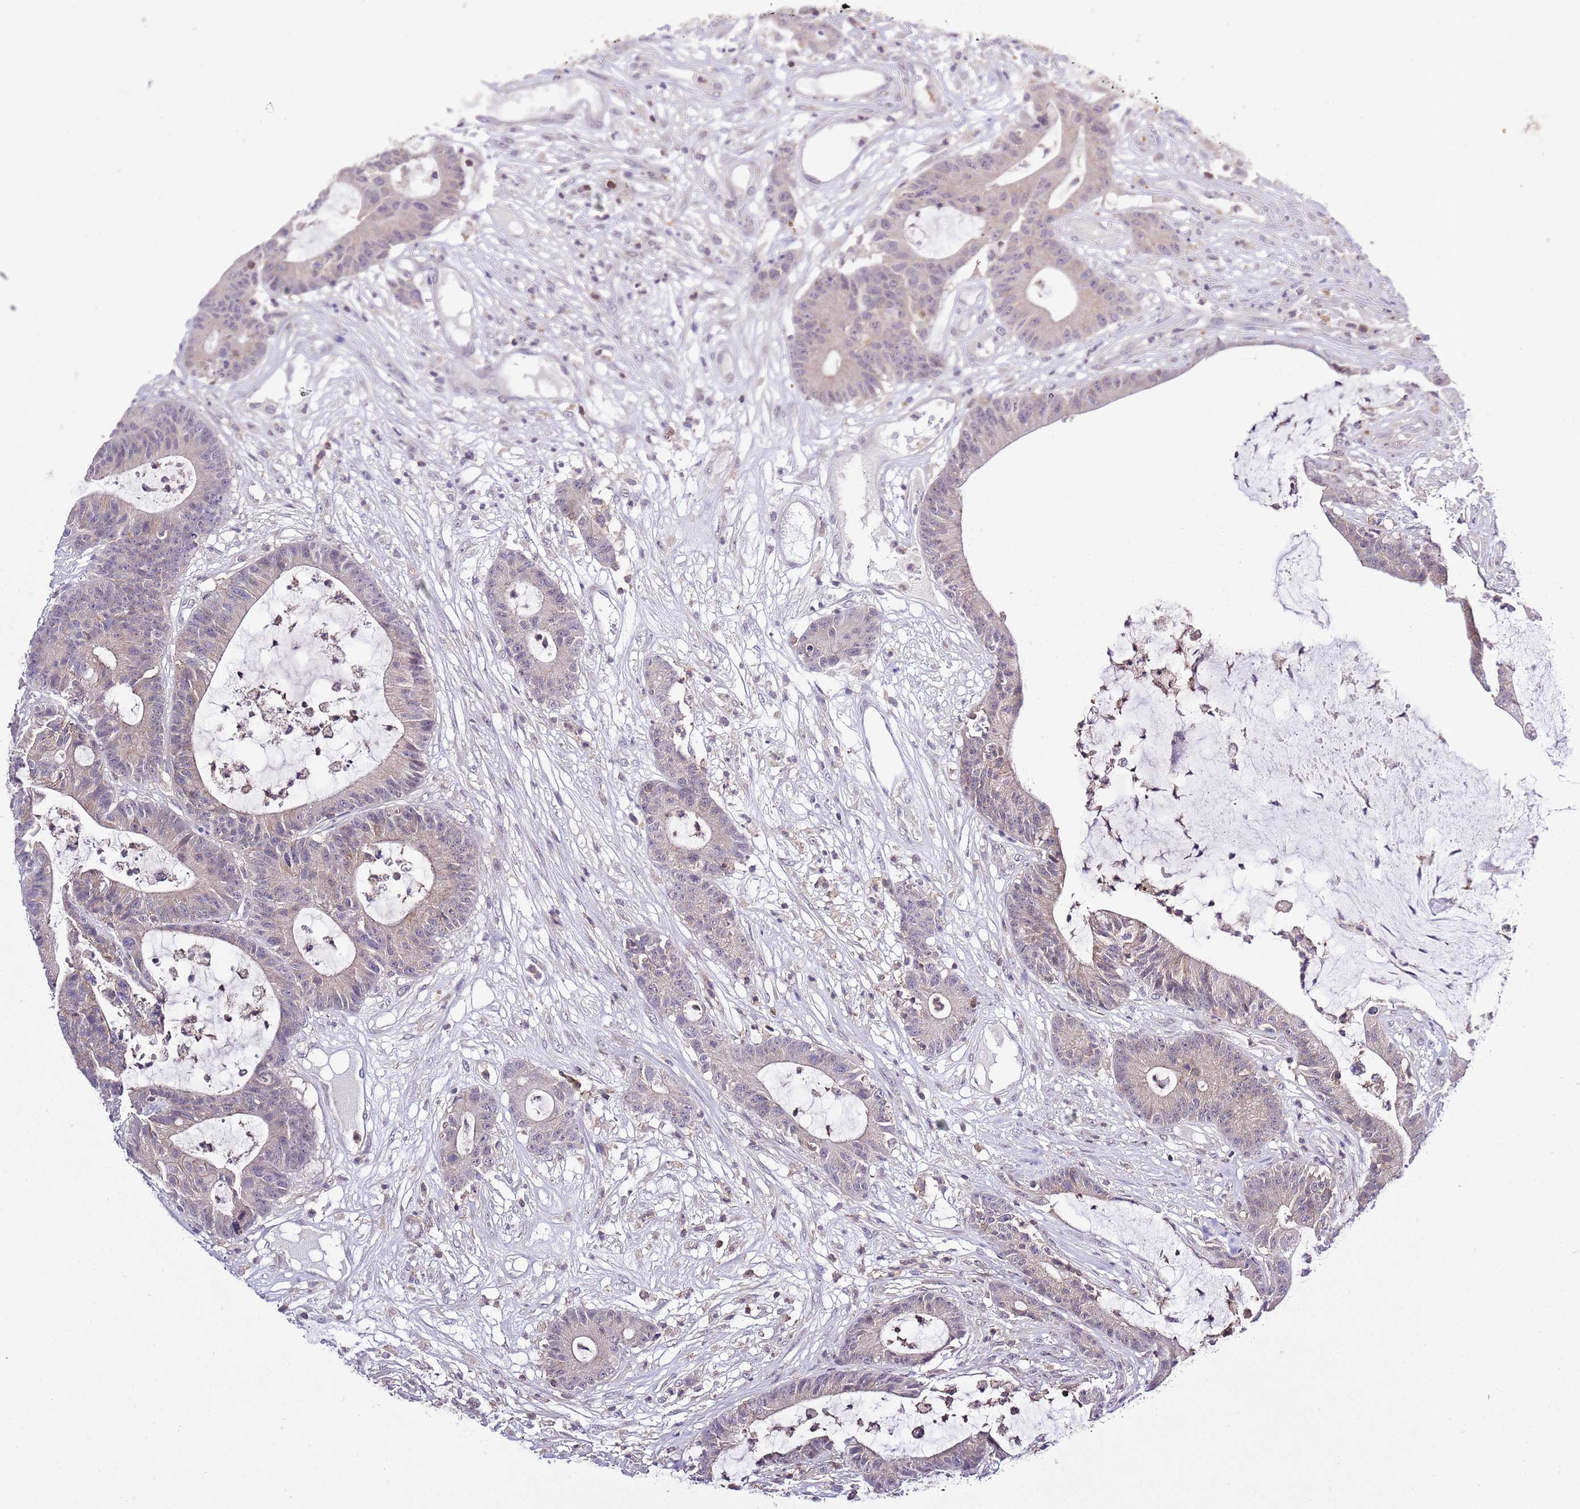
{"staining": {"intensity": "negative", "quantity": "none", "location": "none"}, "tissue": "colorectal cancer", "cell_type": "Tumor cells", "image_type": "cancer", "snomed": [{"axis": "morphology", "description": "Adenocarcinoma, NOS"}, {"axis": "topography", "description": "Colon"}], "caption": "There is no significant positivity in tumor cells of colorectal adenocarcinoma.", "gene": "EFHD1", "patient": {"sex": "female", "age": 84}}